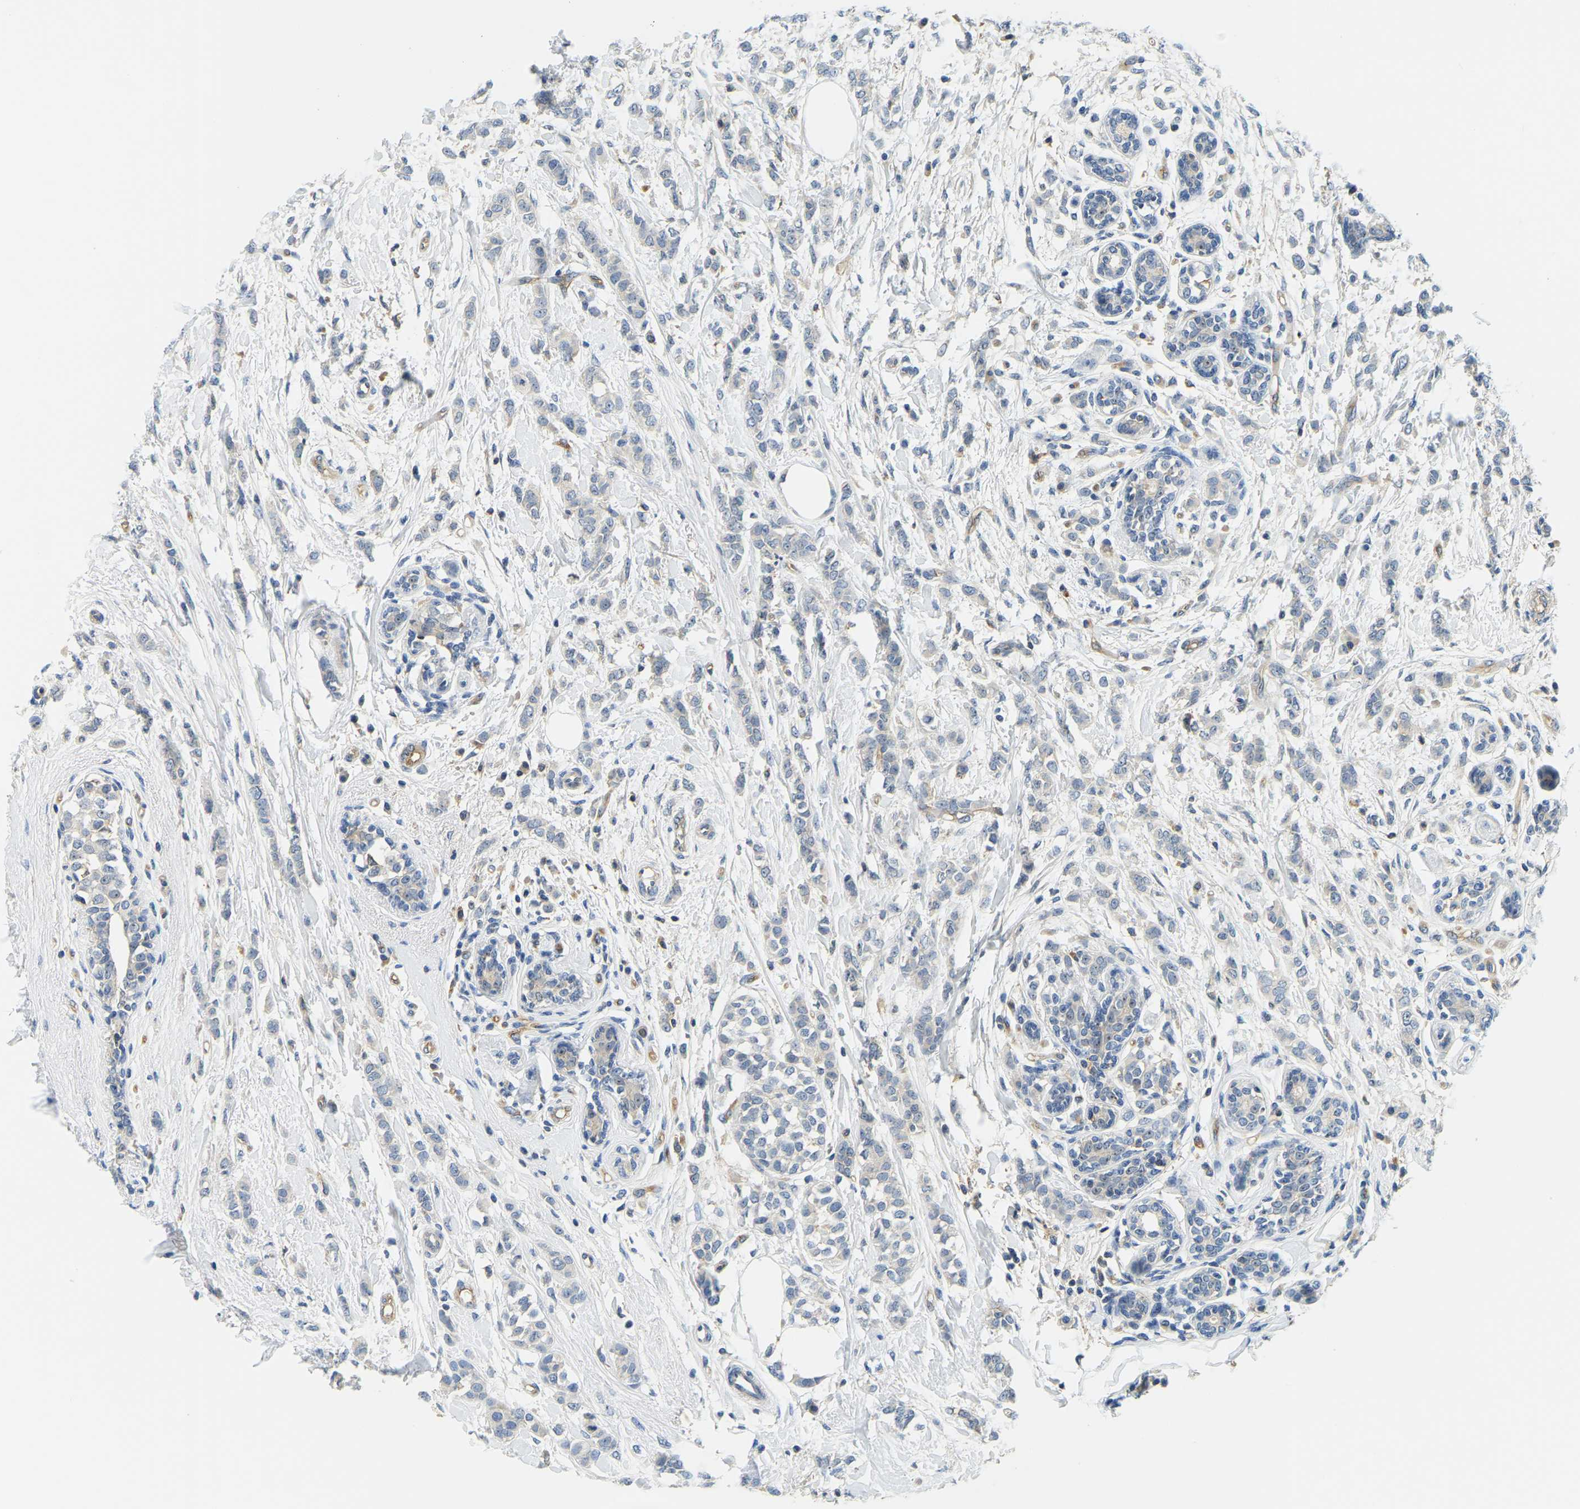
{"staining": {"intensity": "negative", "quantity": "none", "location": "none"}, "tissue": "breast cancer", "cell_type": "Tumor cells", "image_type": "cancer", "snomed": [{"axis": "morphology", "description": "Lobular carcinoma, in situ"}, {"axis": "morphology", "description": "Lobular carcinoma"}, {"axis": "topography", "description": "Breast"}], "caption": "DAB immunohistochemical staining of breast cancer (lobular carcinoma) shows no significant expression in tumor cells.", "gene": "RRP1", "patient": {"sex": "female", "age": 41}}